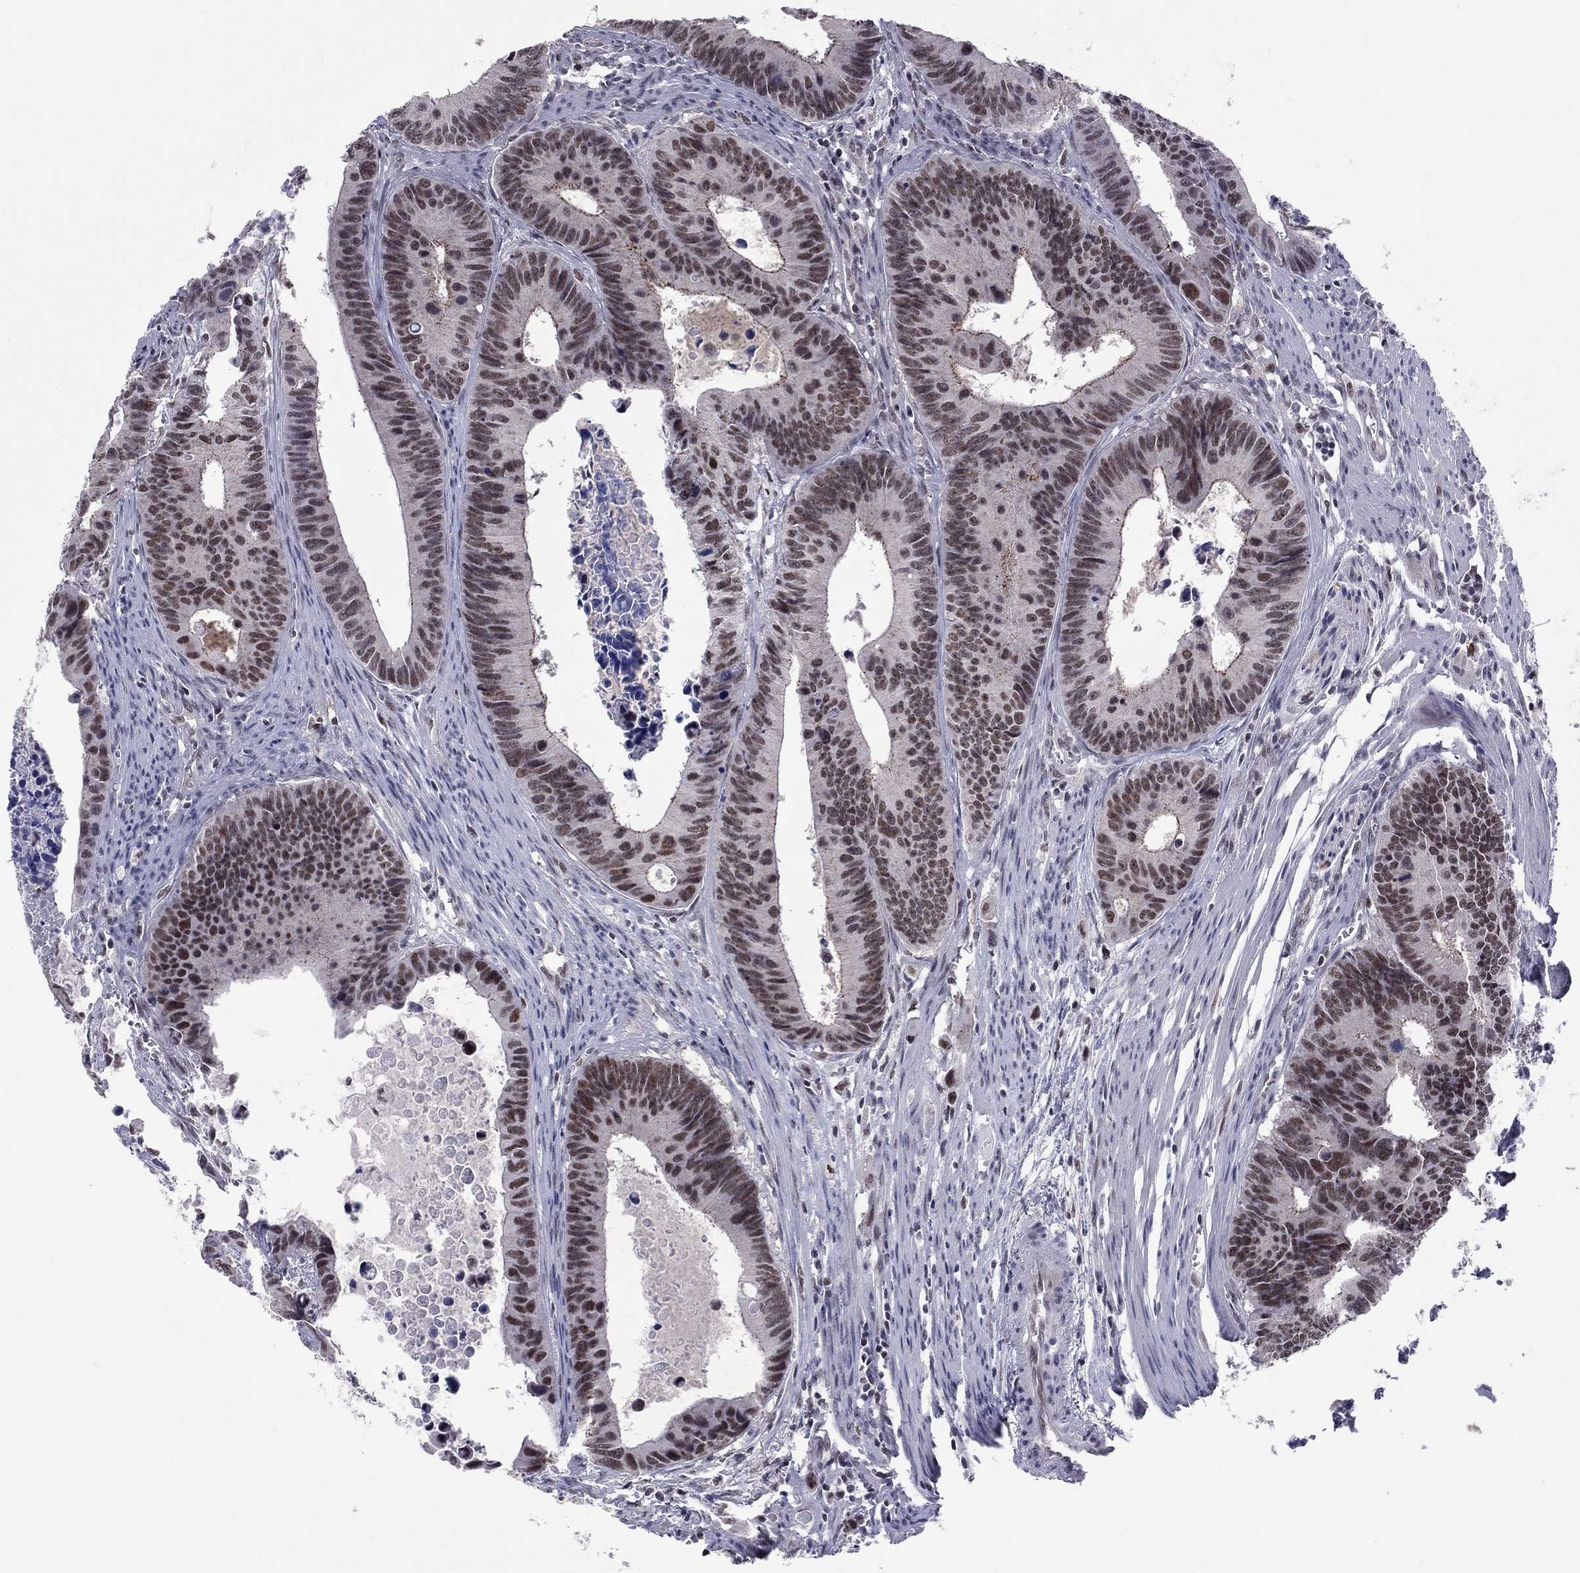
{"staining": {"intensity": "moderate", "quantity": "25%-75%", "location": "nuclear"}, "tissue": "colorectal cancer", "cell_type": "Tumor cells", "image_type": "cancer", "snomed": [{"axis": "morphology", "description": "Adenocarcinoma, NOS"}, {"axis": "topography", "description": "Colon"}], "caption": "Protein expression analysis of human colorectal cancer reveals moderate nuclear staining in approximately 25%-75% of tumor cells. Nuclei are stained in blue.", "gene": "TAF9", "patient": {"sex": "female", "age": 87}}